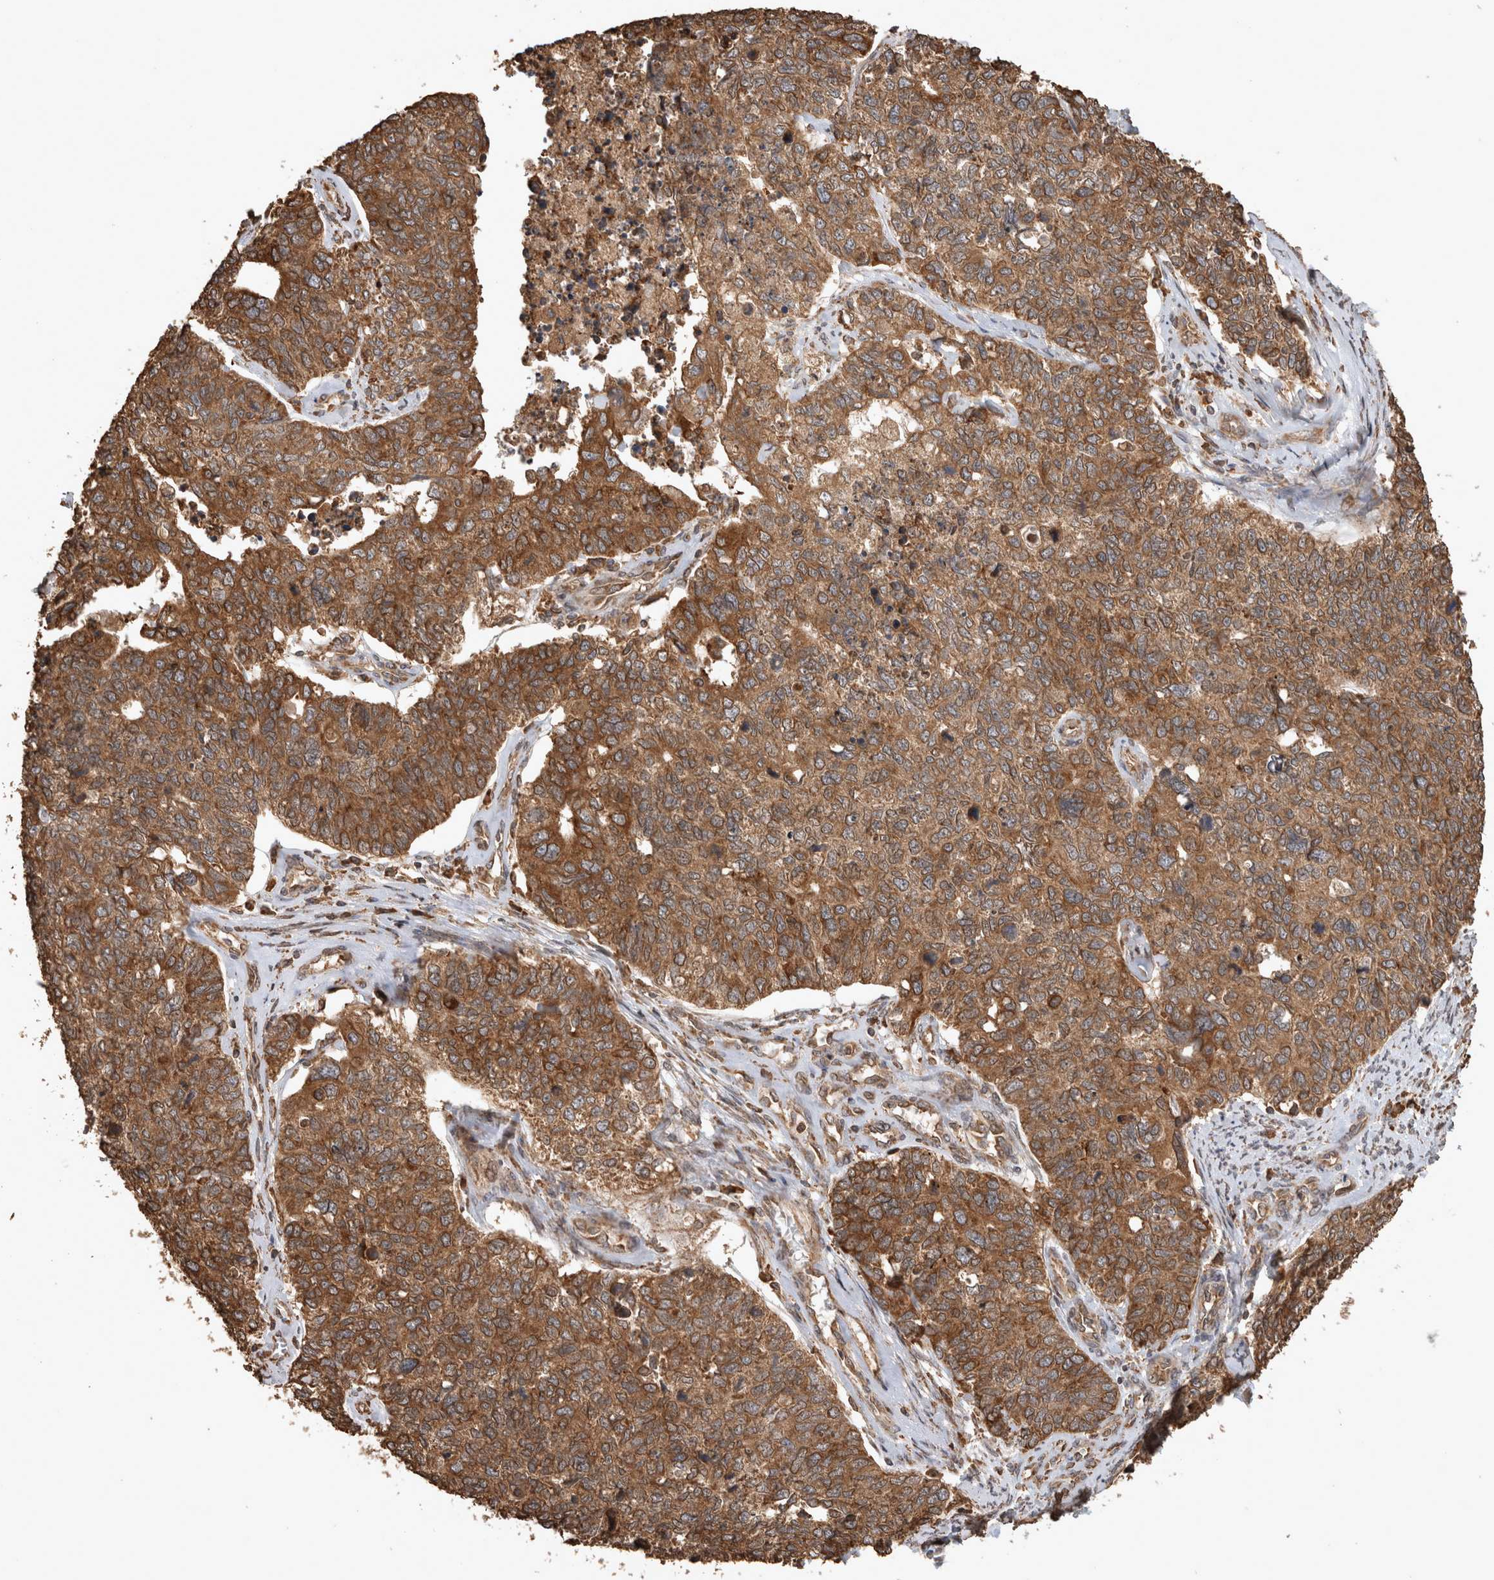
{"staining": {"intensity": "strong", "quantity": ">75%", "location": "cytoplasmic/membranous"}, "tissue": "cervical cancer", "cell_type": "Tumor cells", "image_type": "cancer", "snomed": [{"axis": "morphology", "description": "Squamous cell carcinoma, NOS"}, {"axis": "topography", "description": "Cervix"}], "caption": "Human cervical squamous cell carcinoma stained with a protein marker exhibits strong staining in tumor cells.", "gene": "OTUD7B", "patient": {"sex": "female", "age": 63}}